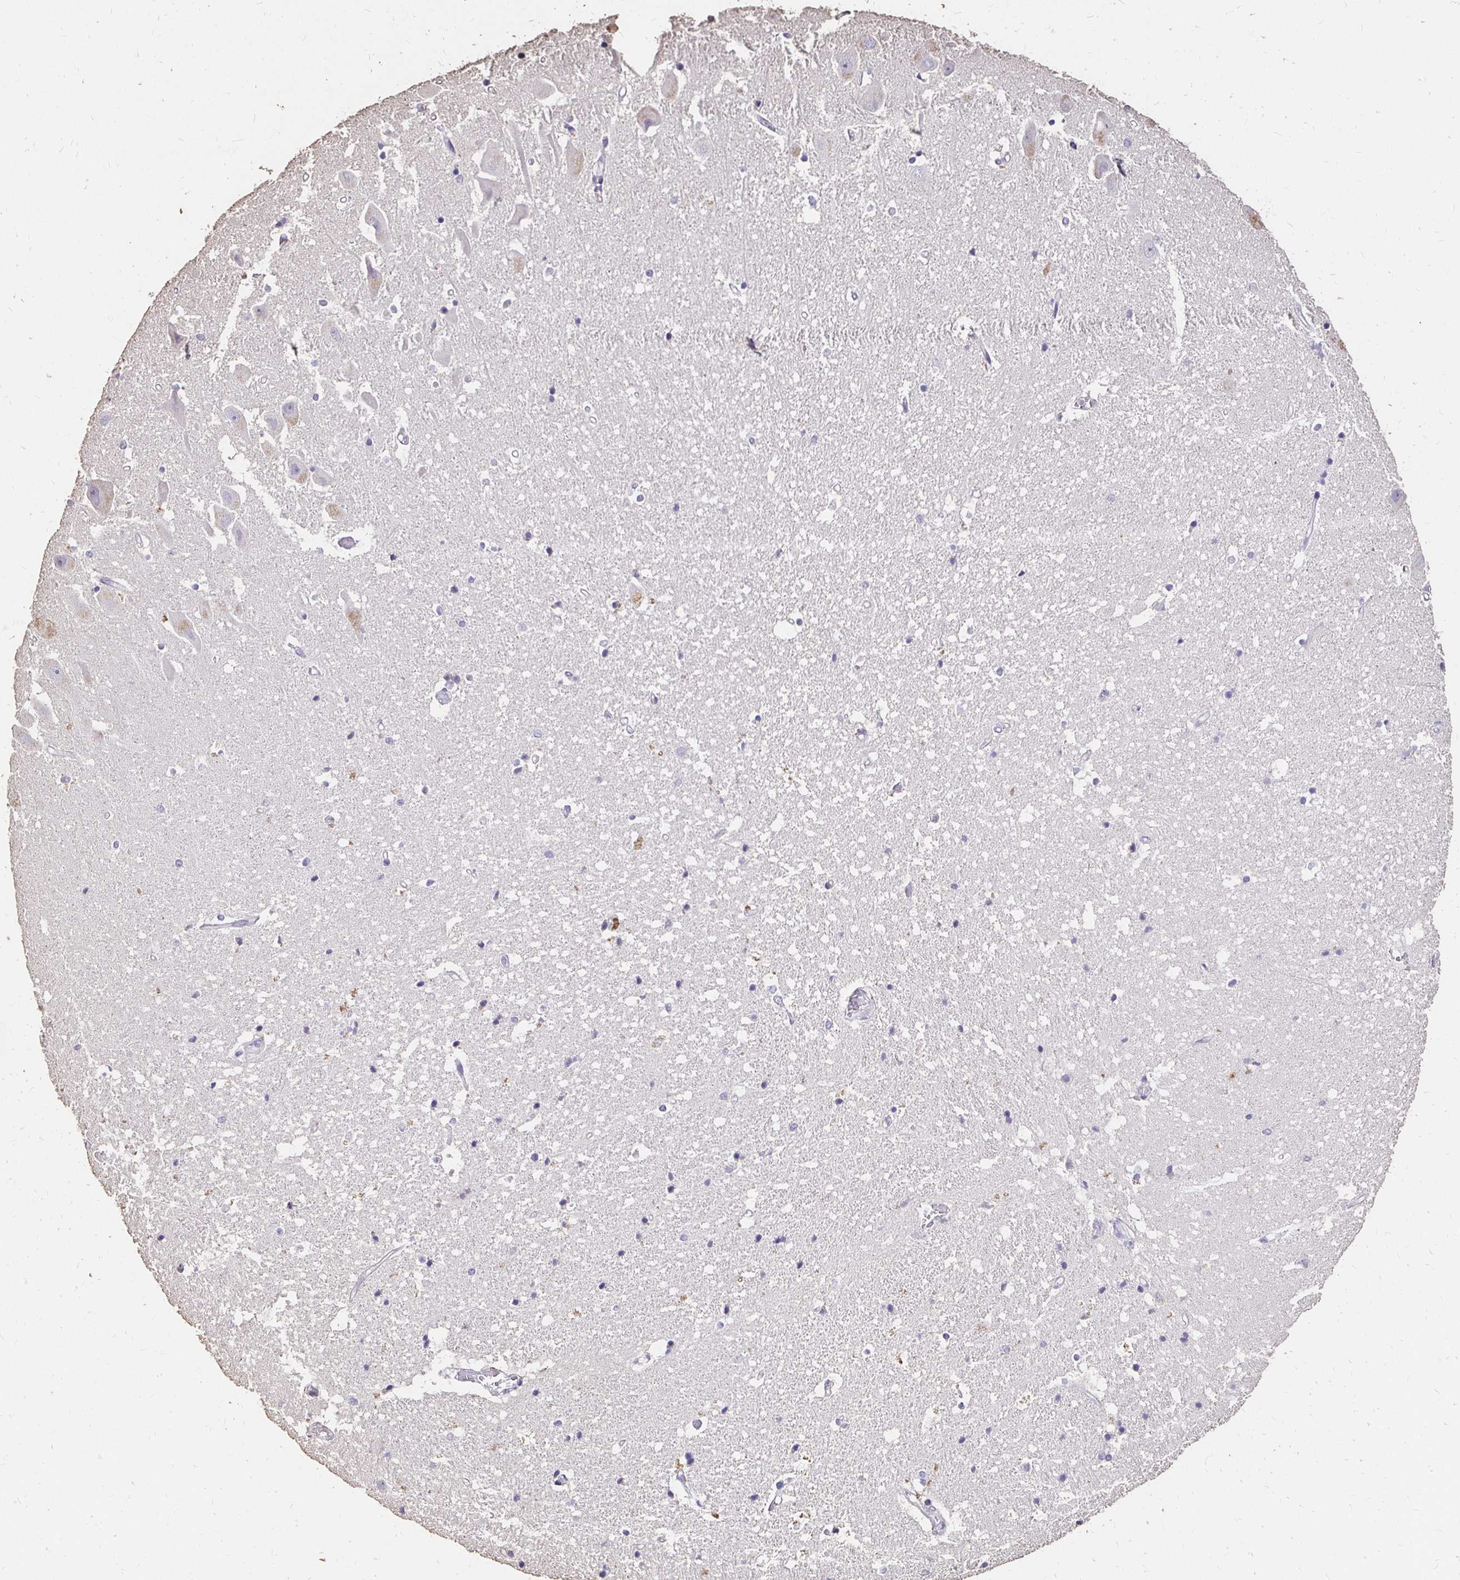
{"staining": {"intensity": "negative", "quantity": "none", "location": "none"}, "tissue": "hippocampus", "cell_type": "Glial cells", "image_type": "normal", "snomed": [{"axis": "morphology", "description": "Normal tissue, NOS"}, {"axis": "topography", "description": "Hippocampus"}], "caption": "Immunohistochemistry (IHC) histopathology image of normal hippocampus stained for a protein (brown), which exhibits no positivity in glial cells. (DAB (3,3'-diaminobenzidine) immunohistochemistry (IHC) with hematoxylin counter stain).", "gene": "UGT1A6", "patient": {"sex": "male", "age": 63}}